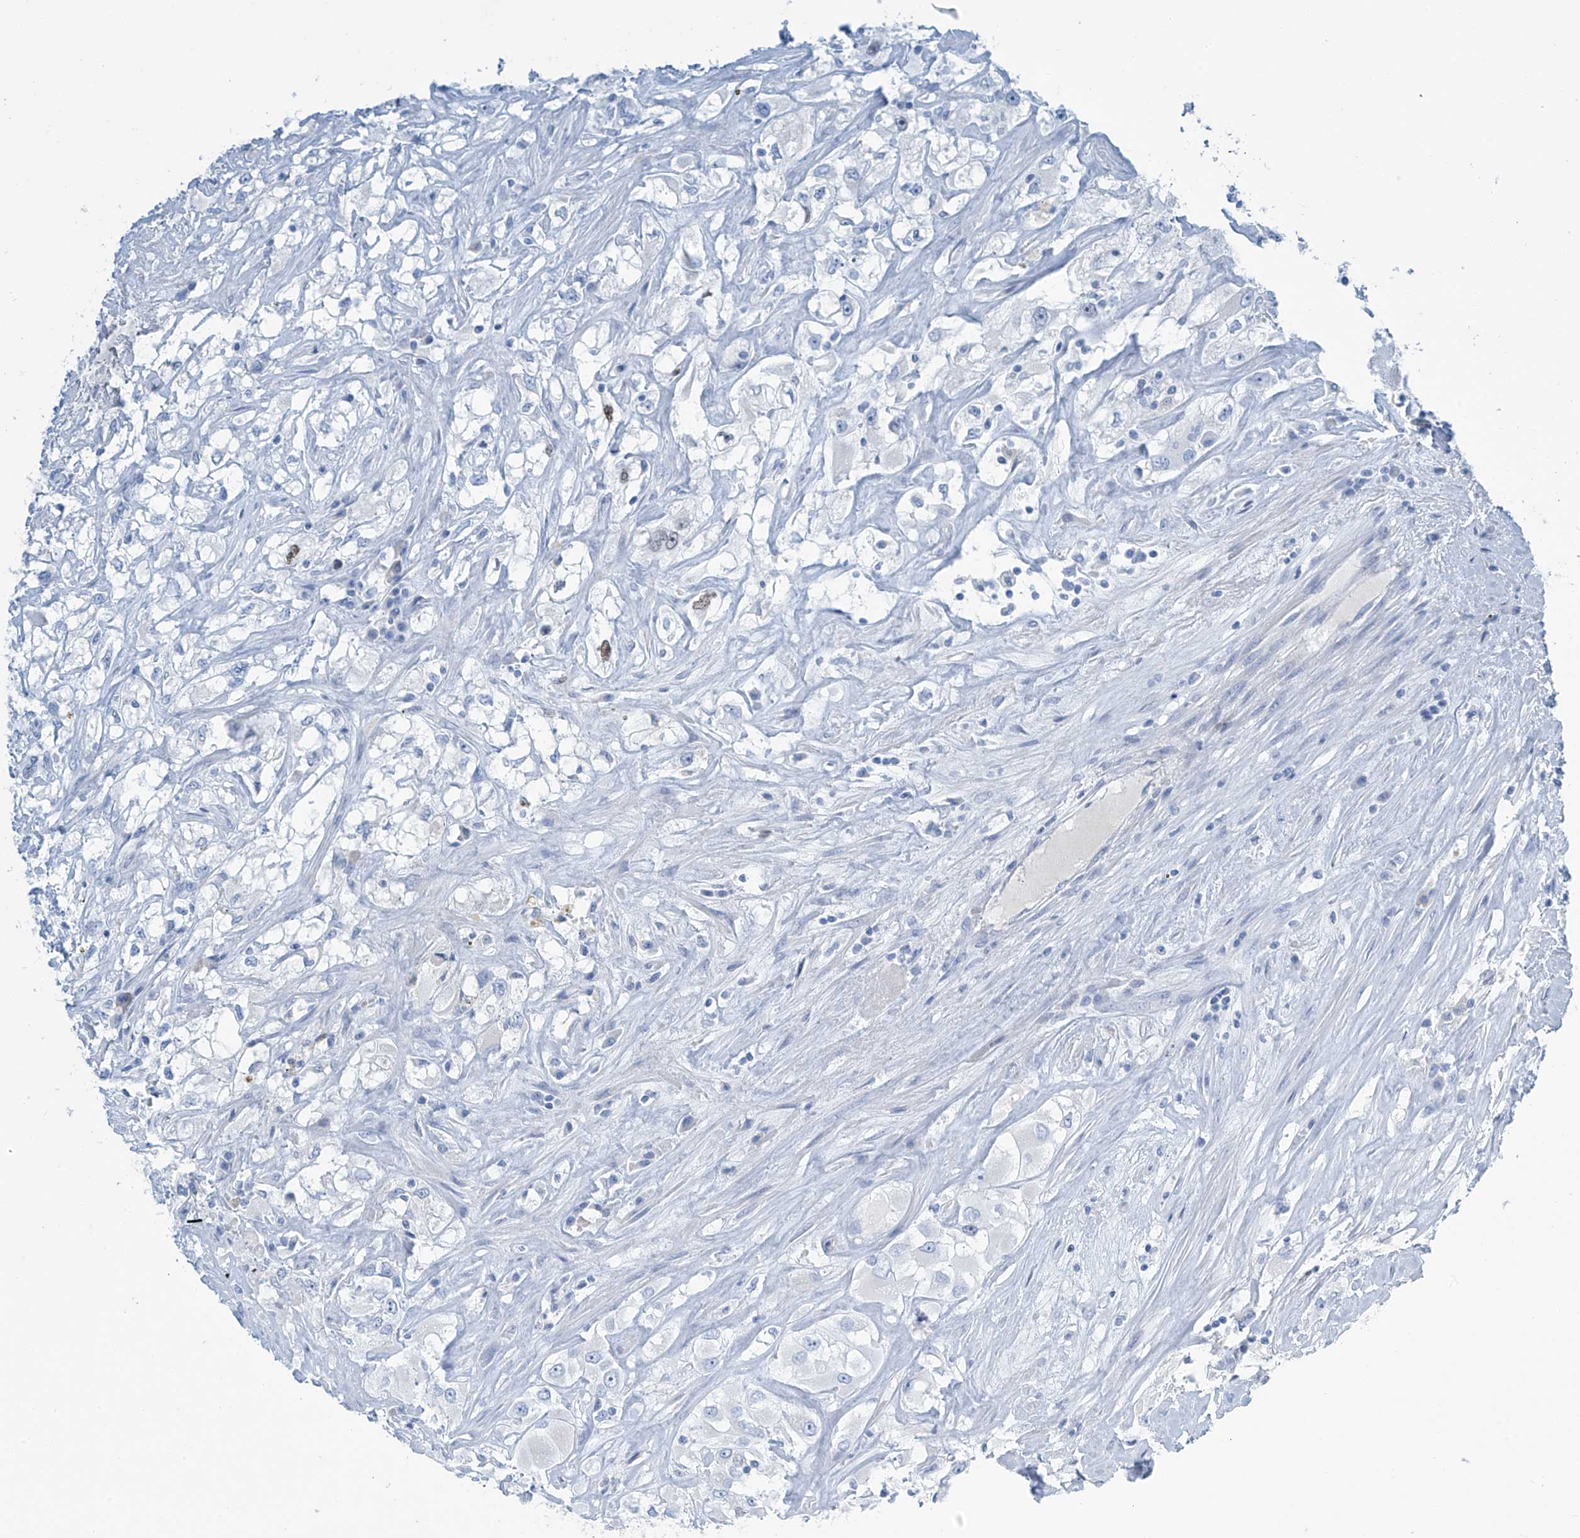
{"staining": {"intensity": "negative", "quantity": "none", "location": "none"}, "tissue": "renal cancer", "cell_type": "Tumor cells", "image_type": "cancer", "snomed": [{"axis": "morphology", "description": "Adenocarcinoma, NOS"}, {"axis": "topography", "description": "Kidney"}], "caption": "This is an immunohistochemistry (IHC) photomicrograph of renal adenocarcinoma. There is no expression in tumor cells.", "gene": "SGO2", "patient": {"sex": "female", "age": 52}}